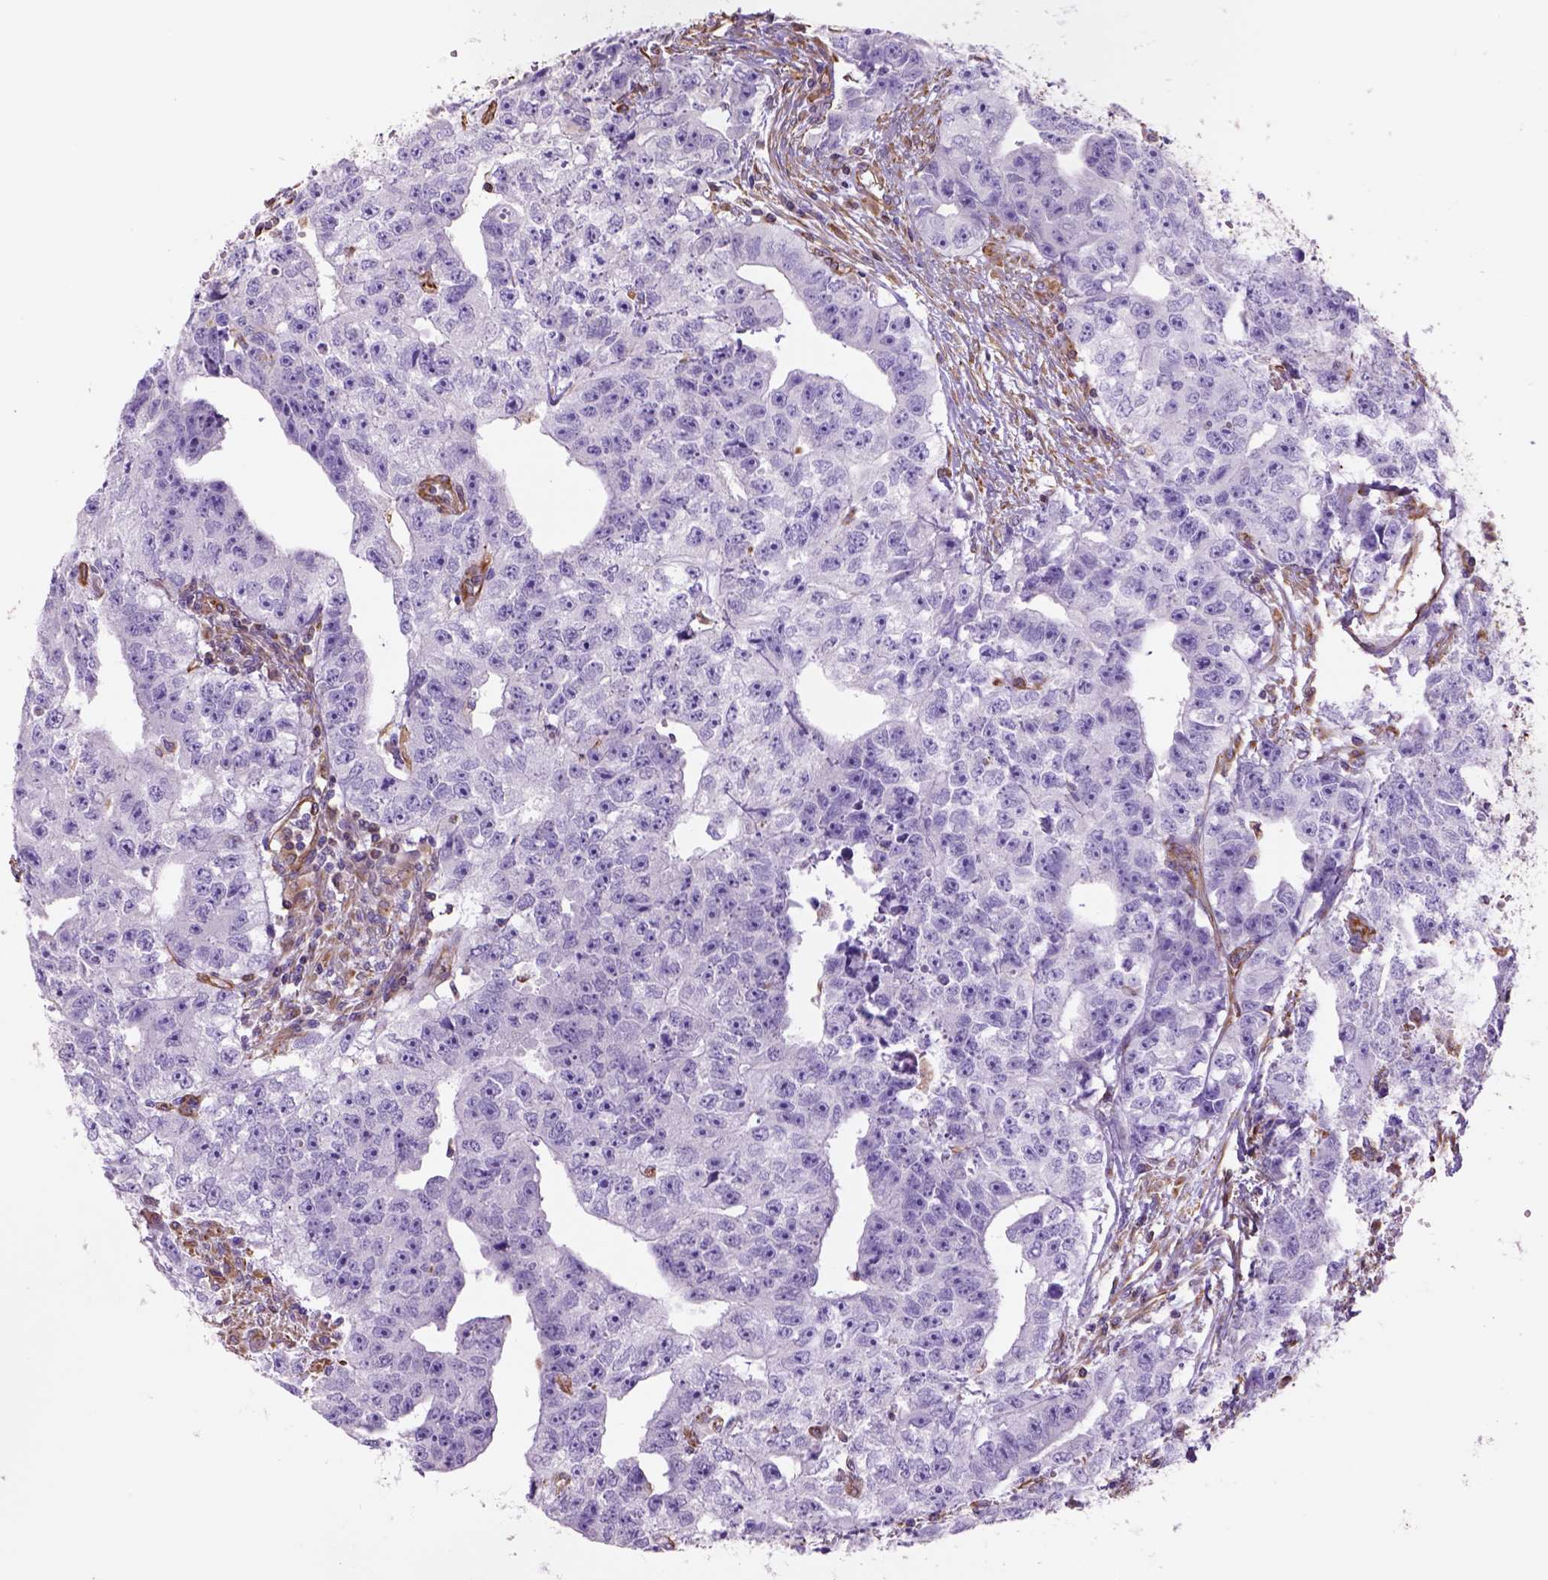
{"staining": {"intensity": "negative", "quantity": "none", "location": "none"}, "tissue": "testis cancer", "cell_type": "Tumor cells", "image_type": "cancer", "snomed": [{"axis": "morphology", "description": "Carcinoma, Embryonal, NOS"}, {"axis": "morphology", "description": "Teratoma, malignant, NOS"}, {"axis": "topography", "description": "Testis"}], "caption": "Testis teratoma (malignant) stained for a protein using immunohistochemistry demonstrates no positivity tumor cells.", "gene": "ZZZ3", "patient": {"sex": "male", "age": 24}}